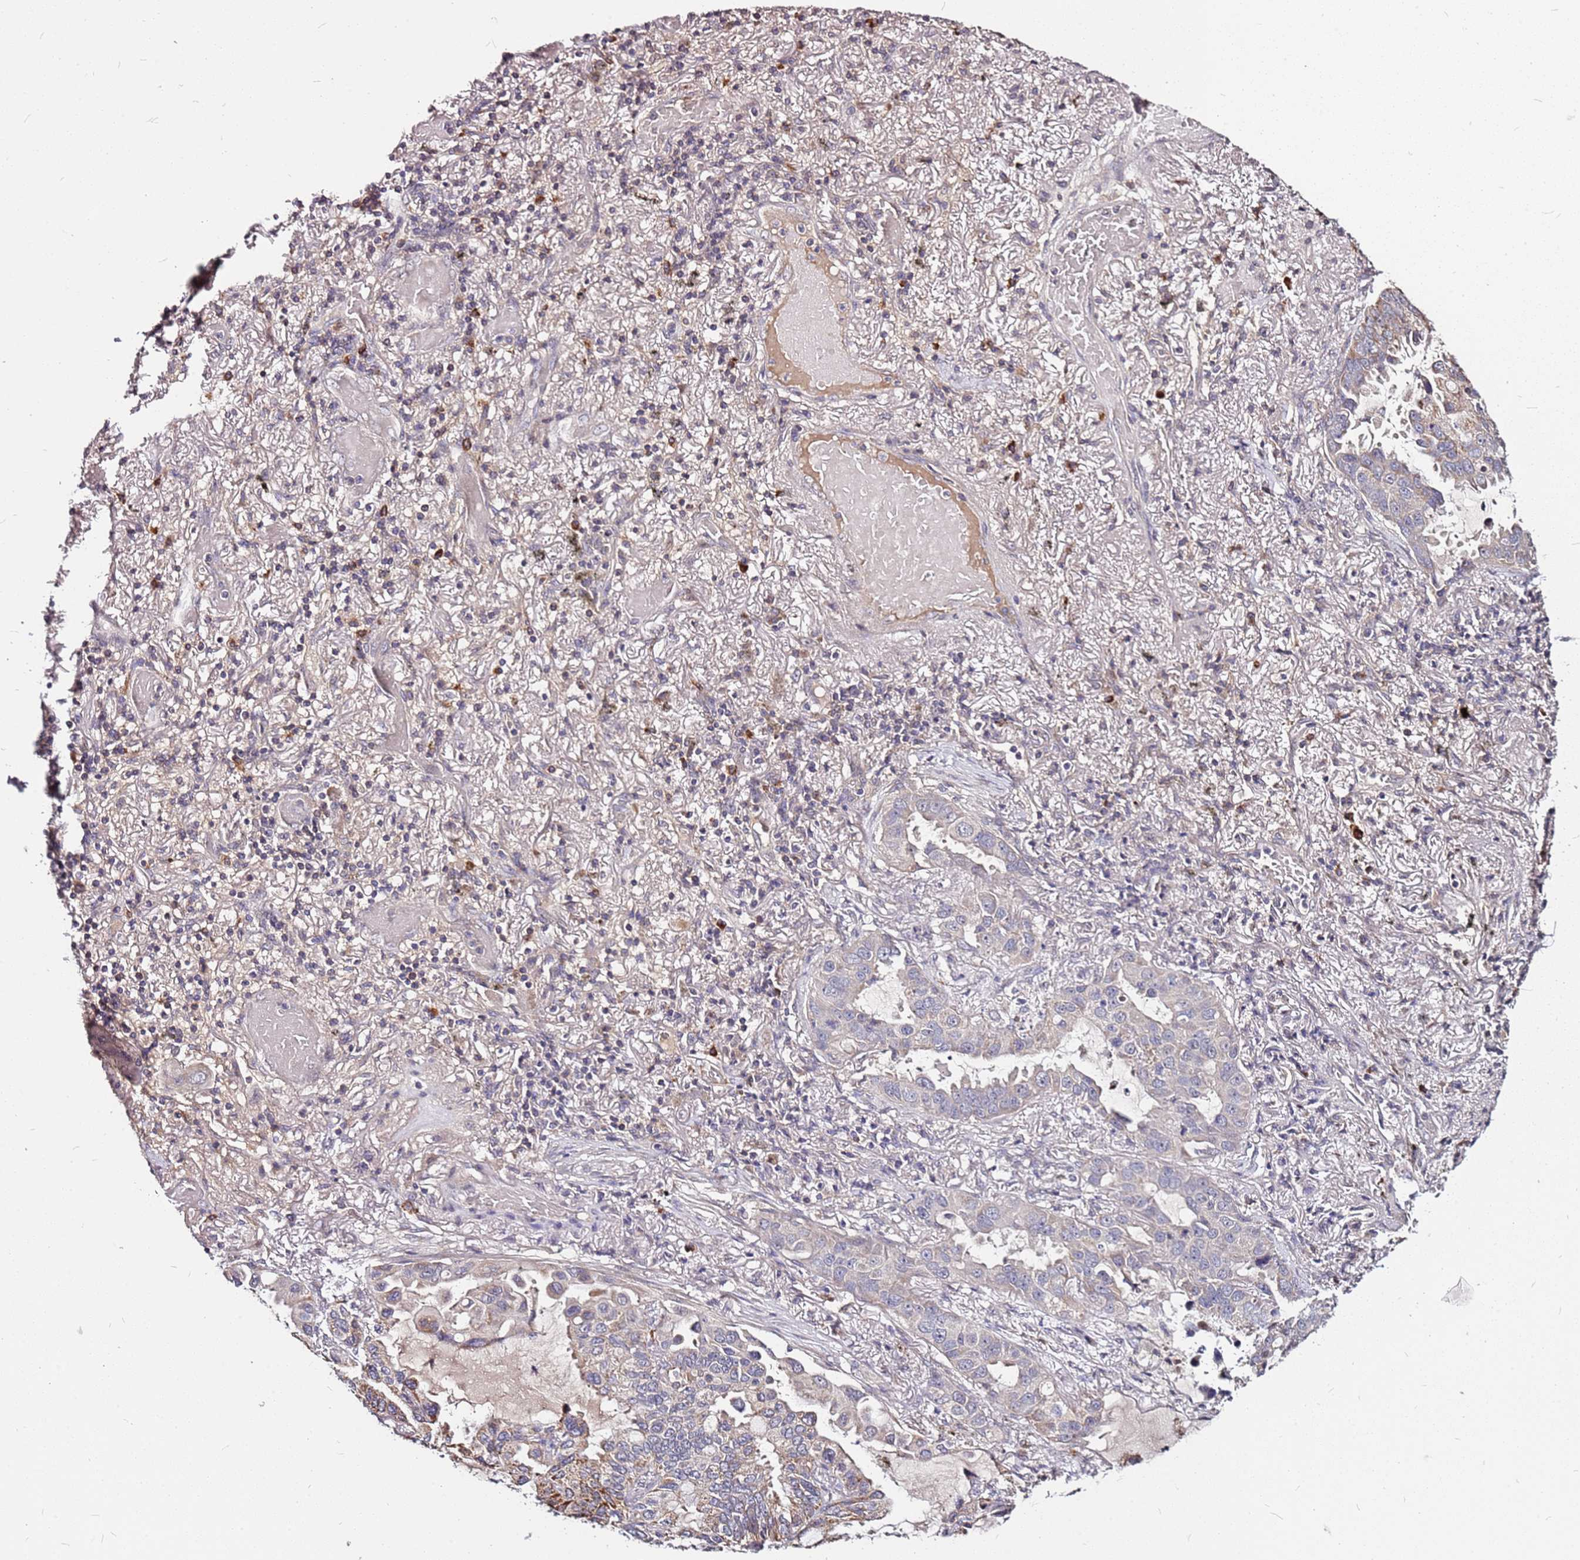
{"staining": {"intensity": "weak", "quantity": "<25%", "location": "cytoplasmic/membranous"}, "tissue": "lung cancer", "cell_type": "Tumor cells", "image_type": "cancer", "snomed": [{"axis": "morphology", "description": "Adenocarcinoma, NOS"}, {"axis": "topography", "description": "Lung"}], "caption": "This is a photomicrograph of IHC staining of adenocarcinoma (lung), which shows no positivity in tumor cells.", "gene": "DCDC2C", "patient": {"sex": "male", "age": 64}}